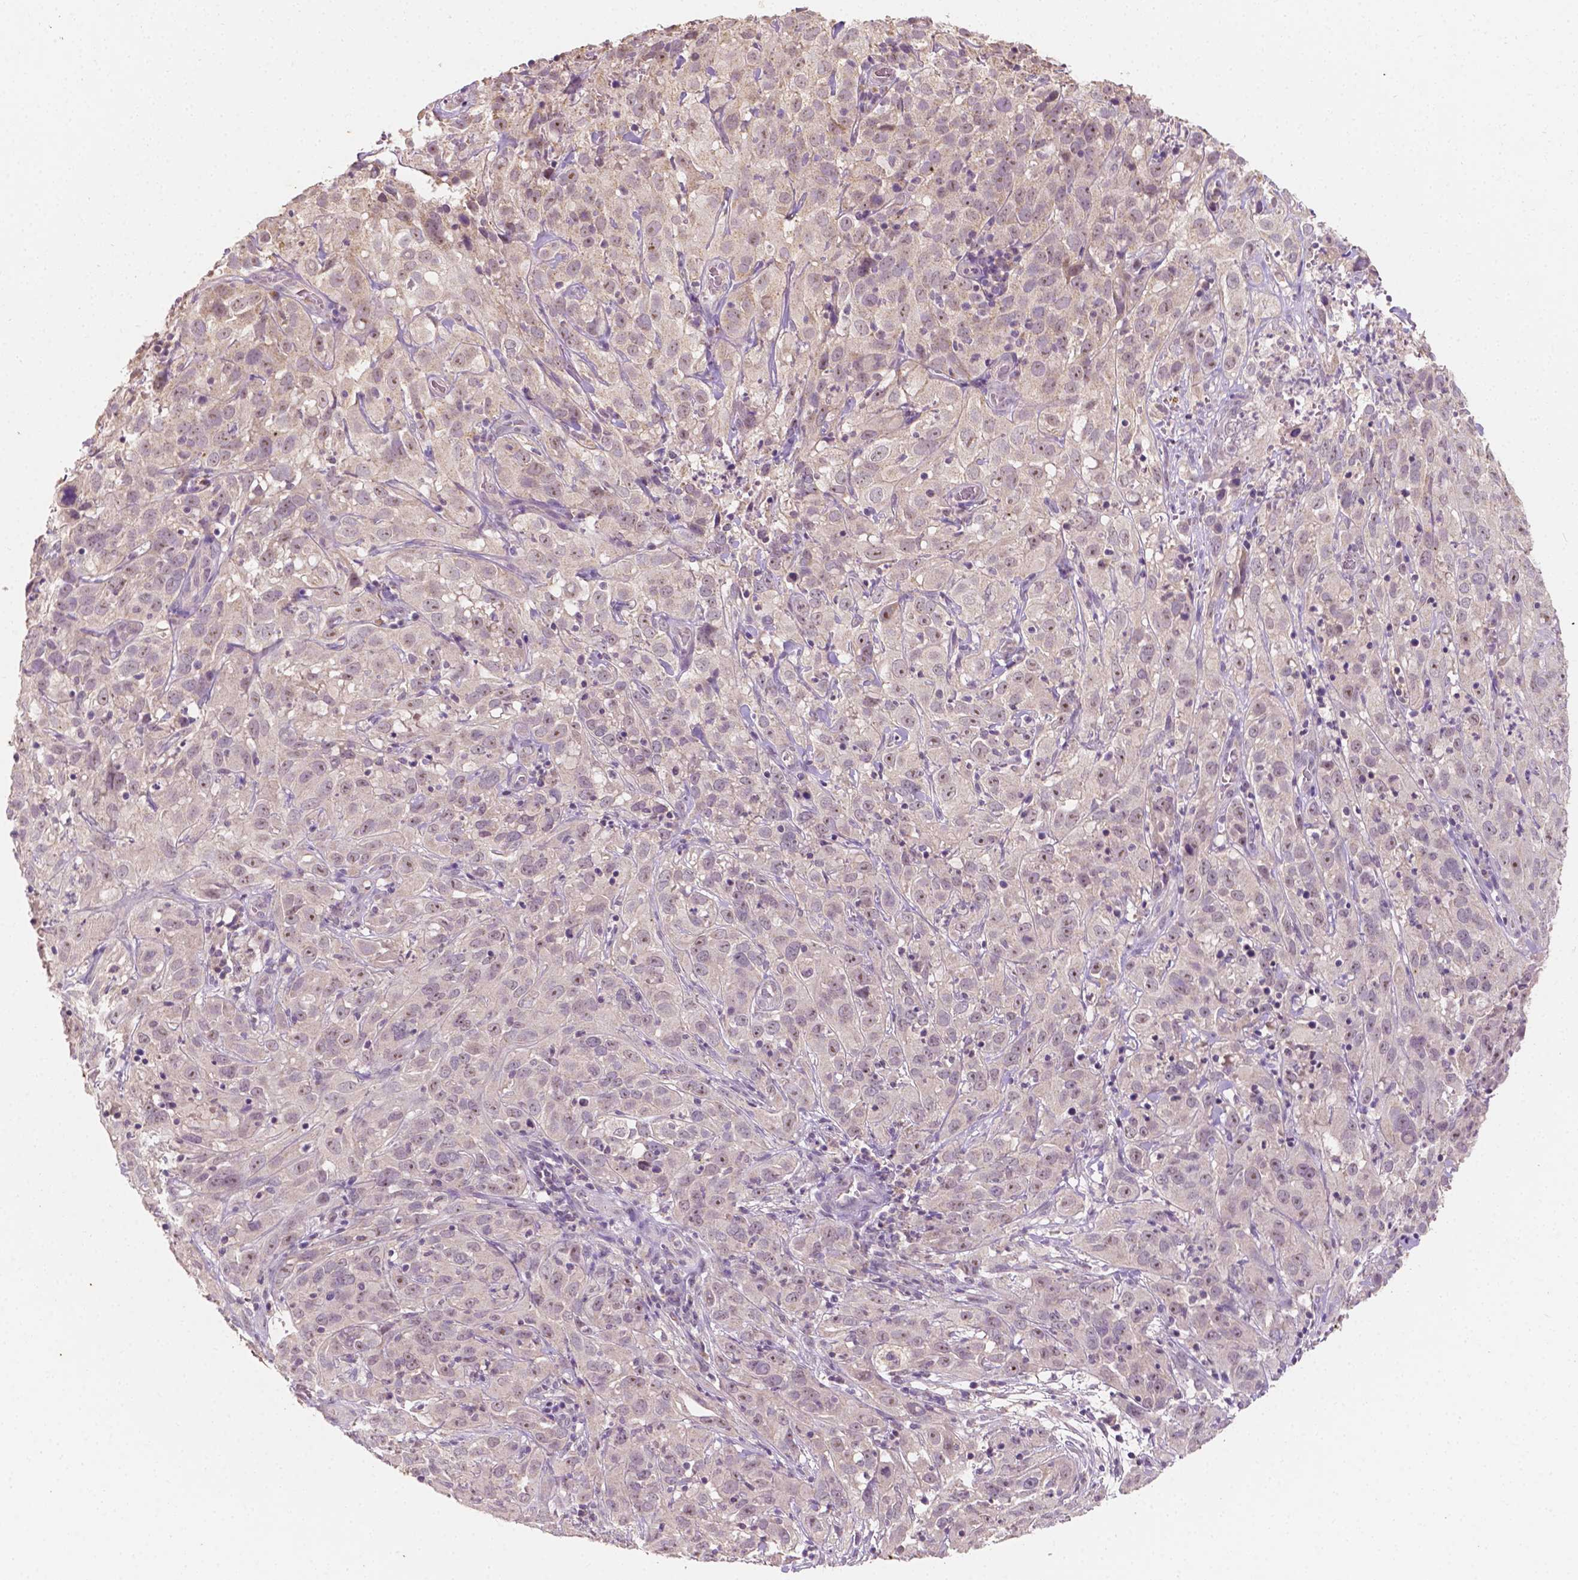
{"staining": {"intensity": "negative", "quantity": "none", "location": "none"}, "tissue": "cervical cancer", "cell_type": "Tumor cells", "image_type": "cancer", "snomed": [{"axis": "morphology", "description": "Squamous cell carcinoma, NOS"}, {"axis": "topography", "description": "Cervix"}], "caption": "The image demonstrates no staining of tumor cells in cervical cancer. Nuclei are stained in blue.", "gene": "SIRT2", "patient": {"sex": "female", "age": 32}}